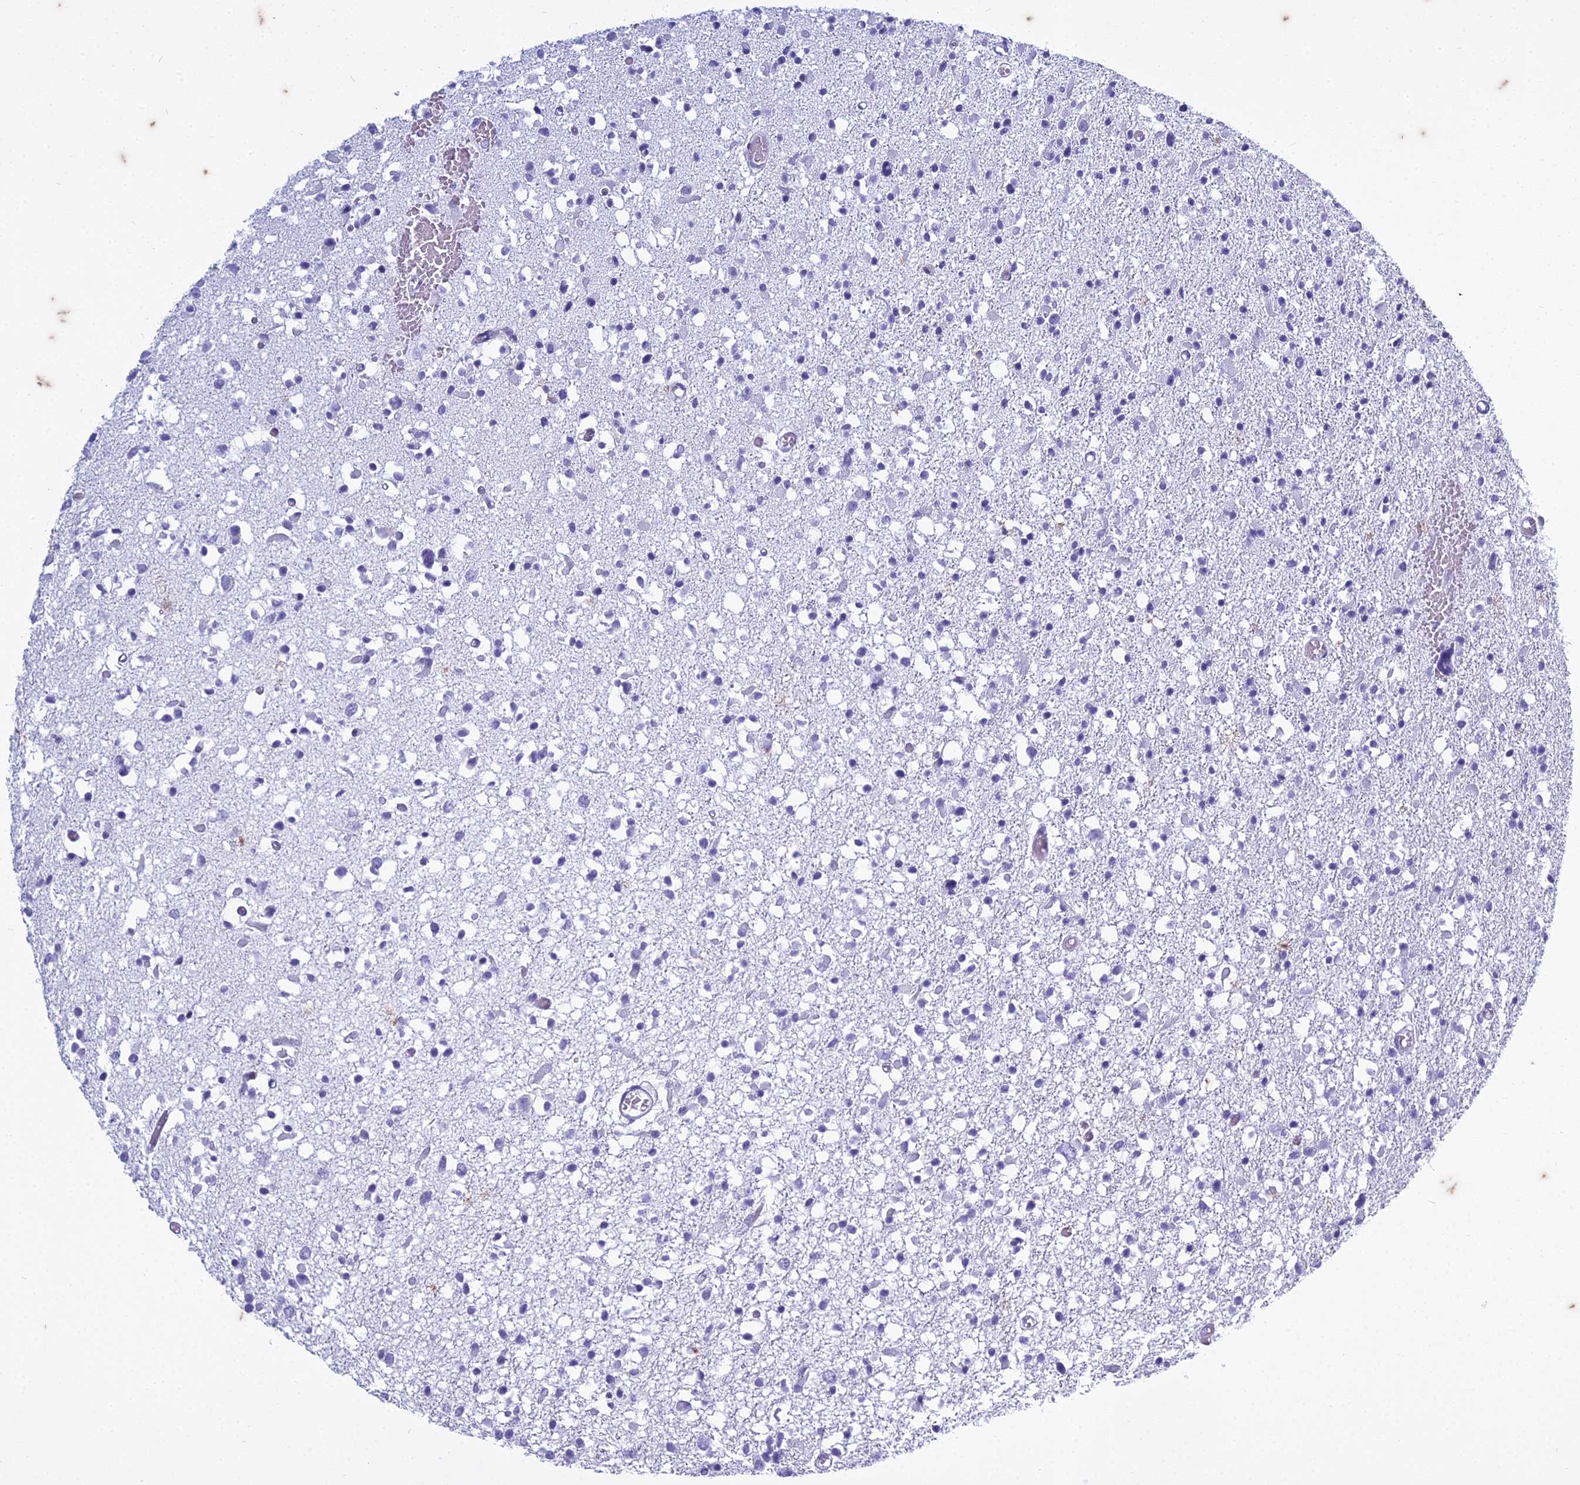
{"staining": {"intensity": "negative", "quantity": "none", "location": "none"}, "tissue": "glioma", "cell_type": "Tumor cells", "image_type": "cancer", "snomed": [{"axis": "morphology", "description": "Glioma, malignant, Low grade"}, {"axis": "topography", "description": "Brain"}], "caption": "Immunohistochemistry micrograph of human glioma stained for a protein (brown), which exhibits no positivity in tumor cells.", "gene": "HMGB4", "patient": {"sex": "female", "age": 22}}